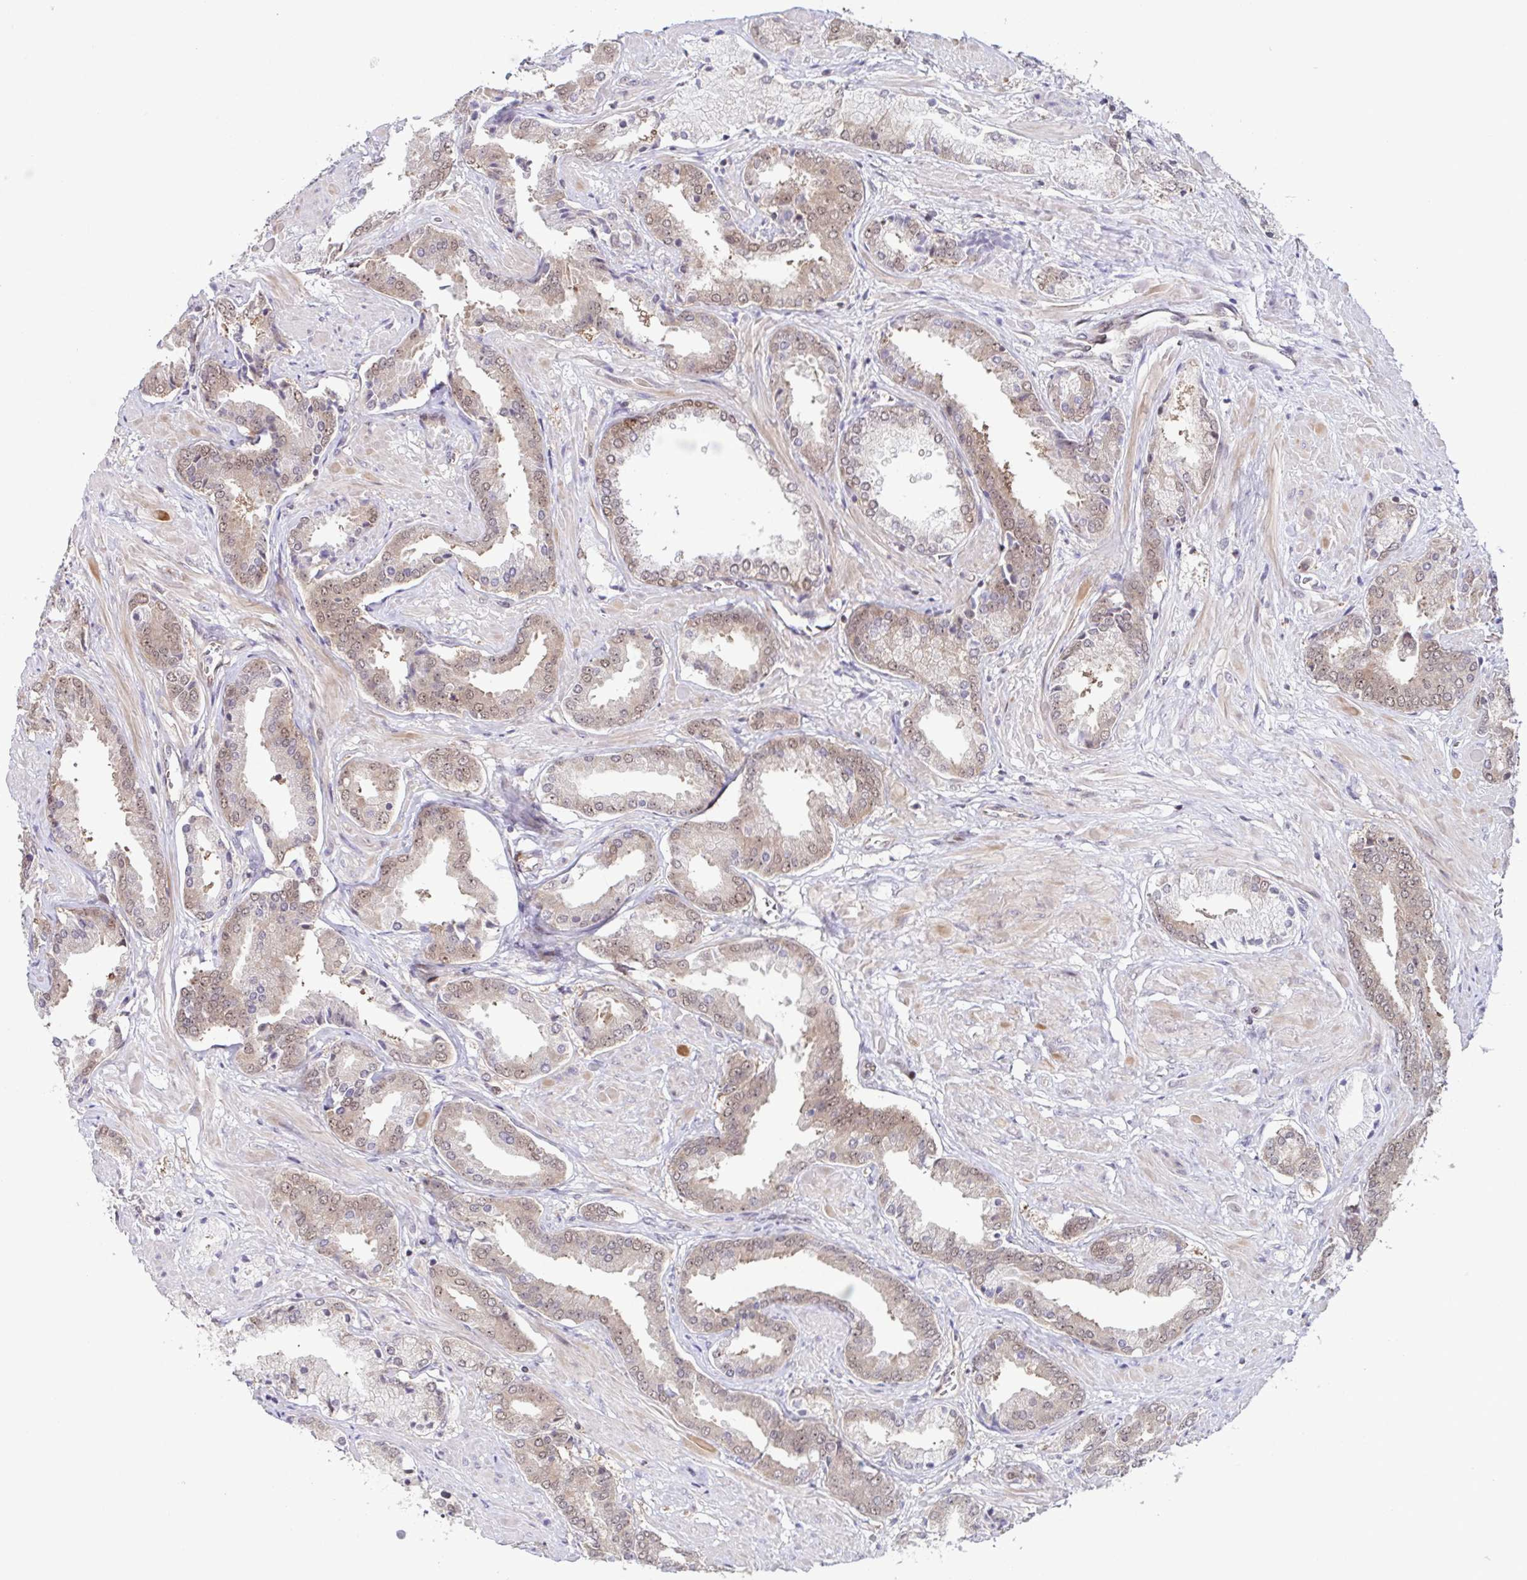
{"staining": {"intensity": "moderate", "quantity": "25%-75%", "location": "cytoplasmic/membranous,nuclear"}, "tissue": "prostate cancer", "cell_type": "Tumor cells", "image_type": "cancer", "snomed": [{"axis": "morphology", "description": "Adenocarcinoma, High grade"}, {"axis": "topography", "description": "Prostate"}], "caption": "A brown stain labels moderate cytoplasmic/membranous and nuclear expression of a protein in prostate cancer tumor cells. (DAB (3,3'-diaminobenzidine) = brown stain, brightfield microscopy at high magnification).", "gene": "DNAJB1", "patient": {"sex": "male", "age": 56}}